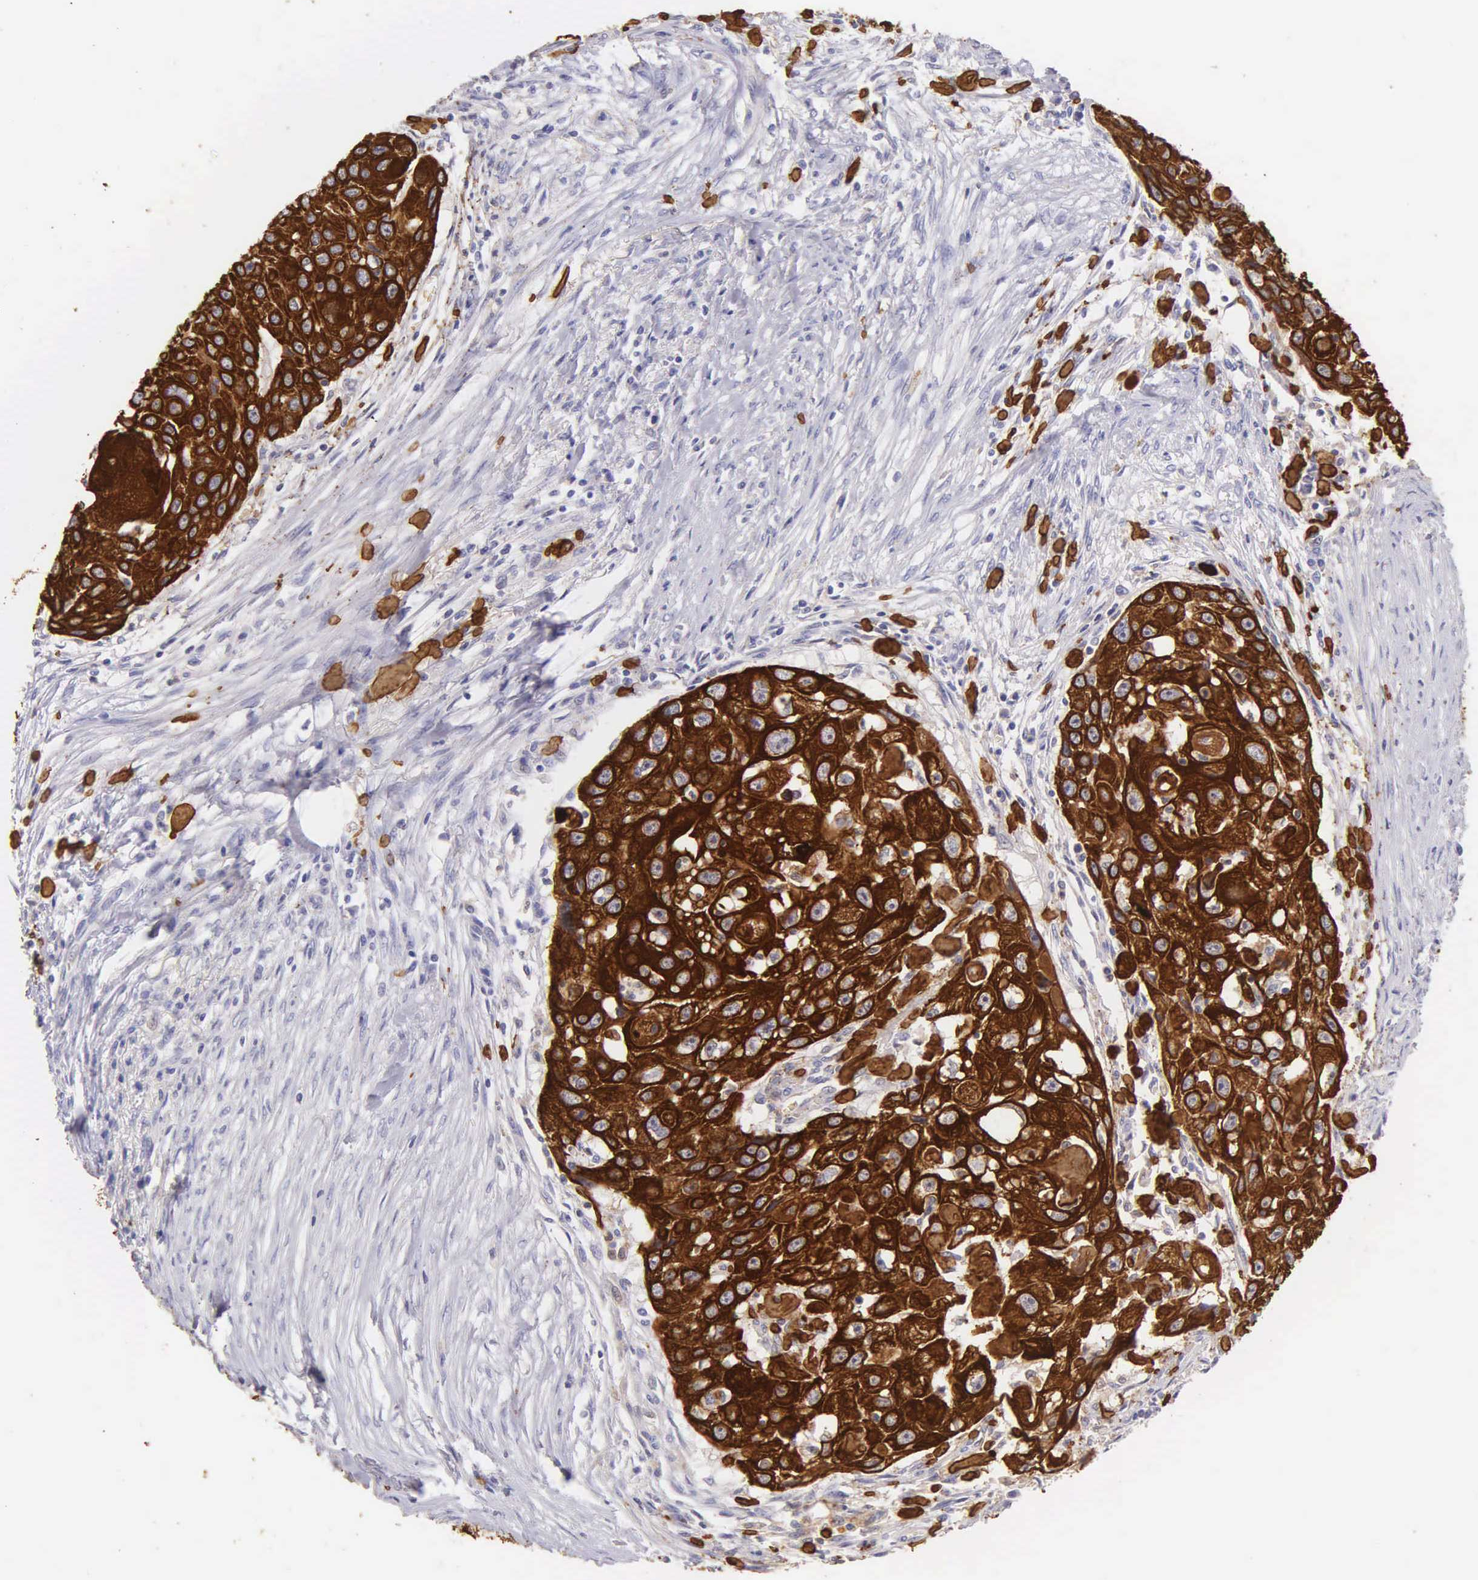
{"staining": {"intensity": "strong", "quantity": ">75%", "location": "cytoplasmic/membranous"}, "tissue": "head and neck cancer", "cell_type": "Tumor cells", "image_type": "cancer", "snomed": [{"axis": "morphology", "description": "Squamous cell carcinoma, NOS"}, {"axis": "topography", "description": "Head-Neck"}], "caption": "Protein staining of squamous cell carcinoma (head and neck) tissue exhibits strong cytoplasmic/membranous staining in approximately >75% of tumor cells.", "gene": "KRT17", "patient": {"sex": "male", "age": 64}}